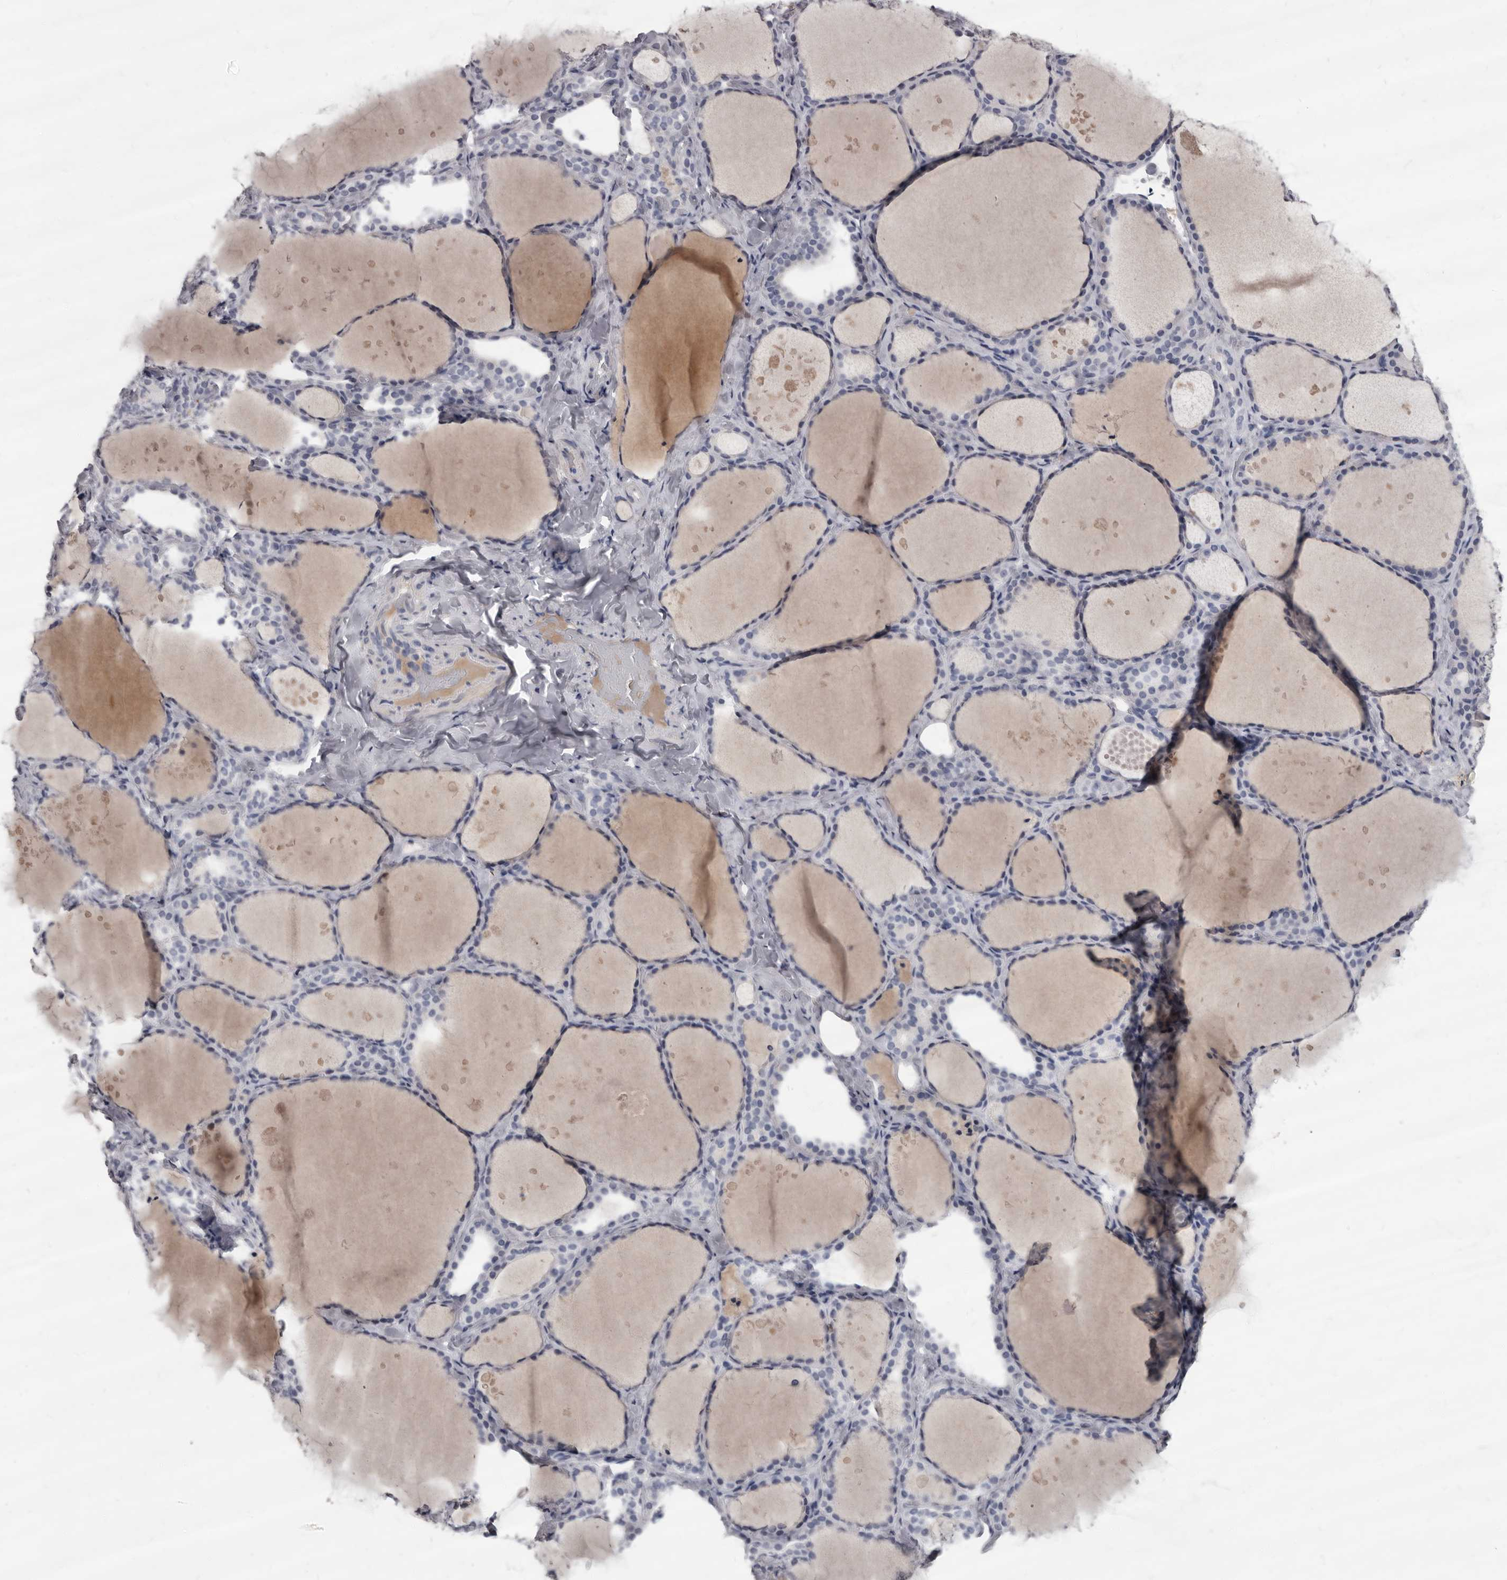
{"staining": {"intensity": "negative", "quantity": "none", "location": "none"}, "tissue": "thyroid gland", "cell_type": "Glandular cells", "image_type": "normal", "snomed": [{"axis": "morphology", "description": "Normal tissue, NOS"}, {"axis": "topography", "description": "Thyroid gland"}], "caption": "Immunohistochemical staining of normal thyroid gland shows no significant expression in glandular cells.", "gene": "GZMH", "patient": {"sex": "female", "age": 44}}